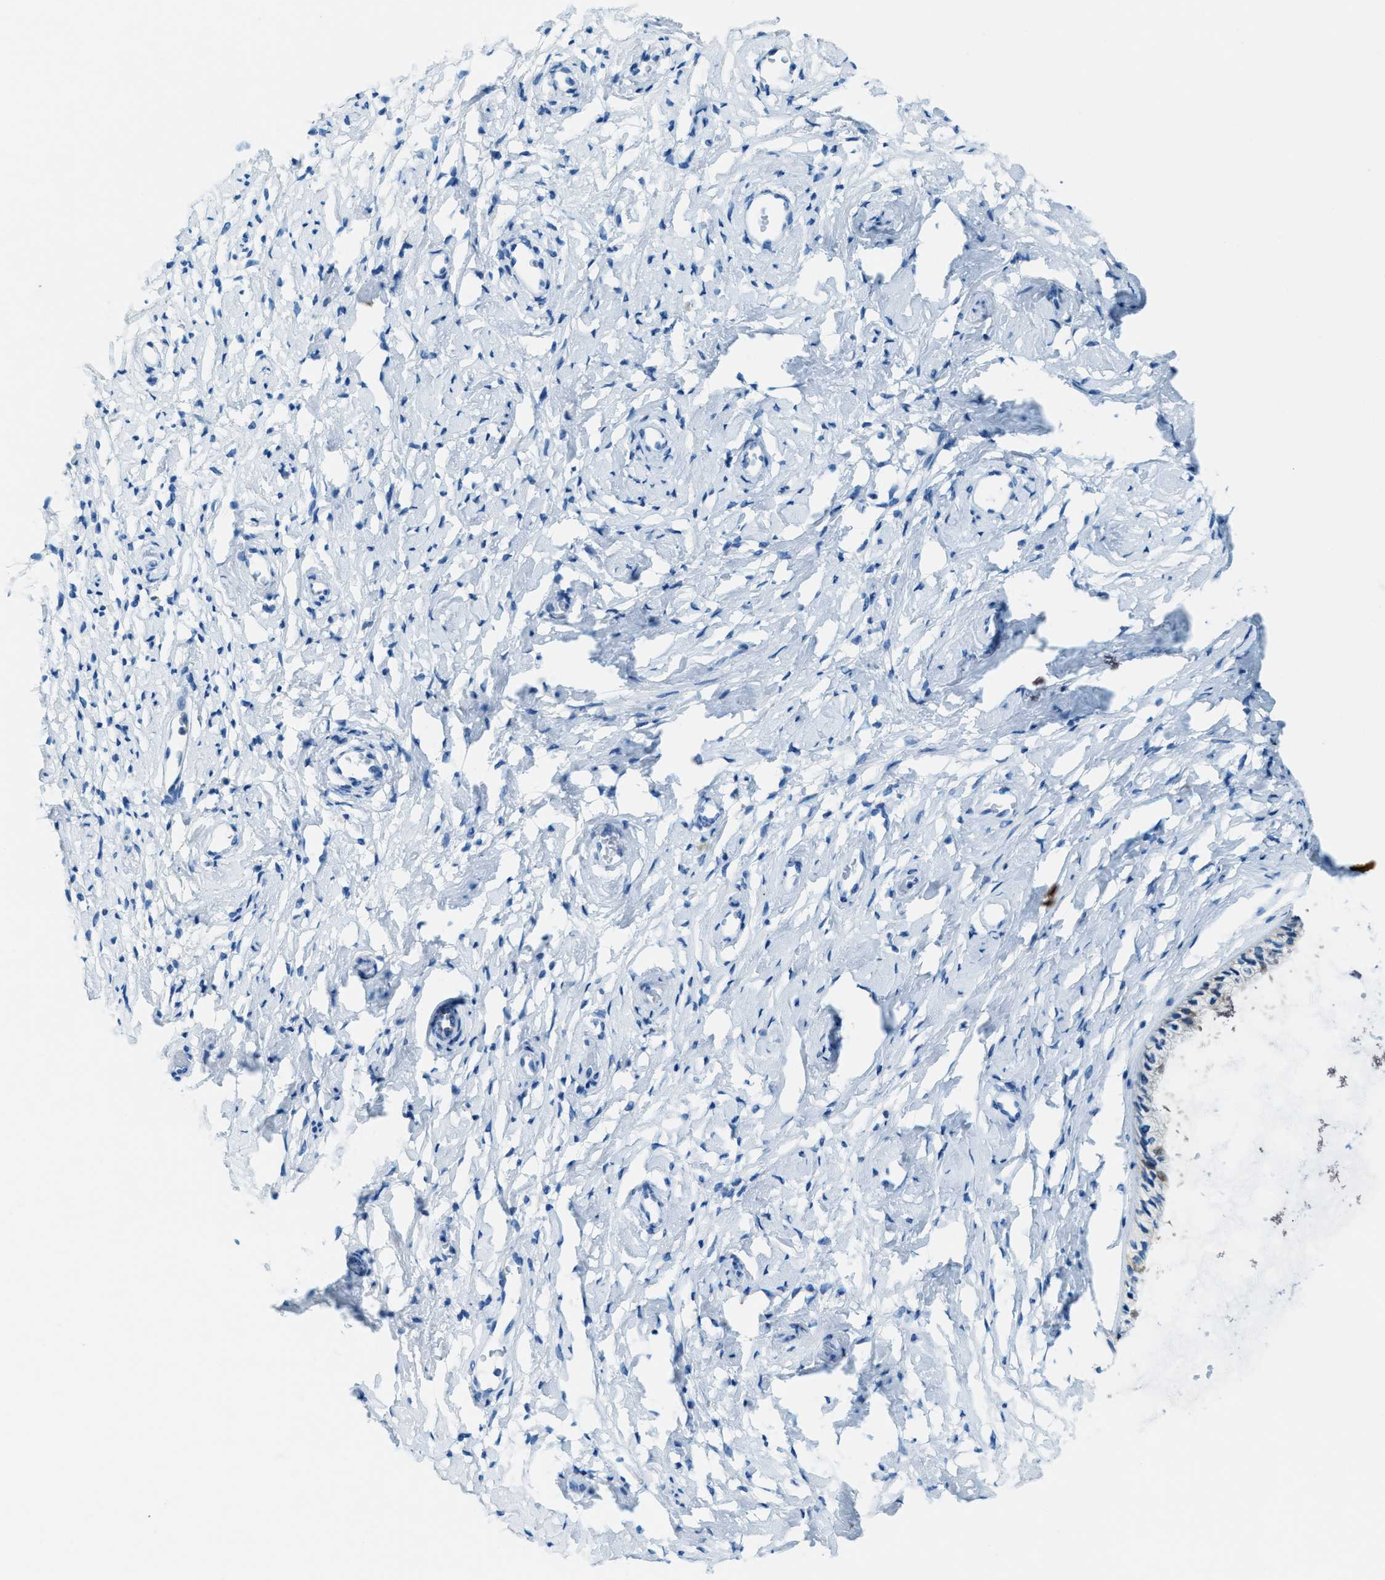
{"staining": {"intensity": "negative", "quantity": "none", "location": "none"}, "tissue": "cervix", "cell_type": "Glandular cells", "image_type": "normal", "snomed": [{"axis": "morphology", "description": "Normal tissue, NOS"}, {"axis": "topography", "description": "Cervix"}], "caption": "This photomicrograph is of benign cervix stained with IHC to label a protein in brown with the nuclei are counter-stained blue. There is no positivity in glandular cells. (Stains: DAB (3,3'-diaminobenzidine) immunohistochemistry (IHC) with hematoxylin counter stain, Microscopy: brightfield microscopy at high magnification).", "gene": "MATCAP2", "patient": {"sex": "female", "age": 72}}